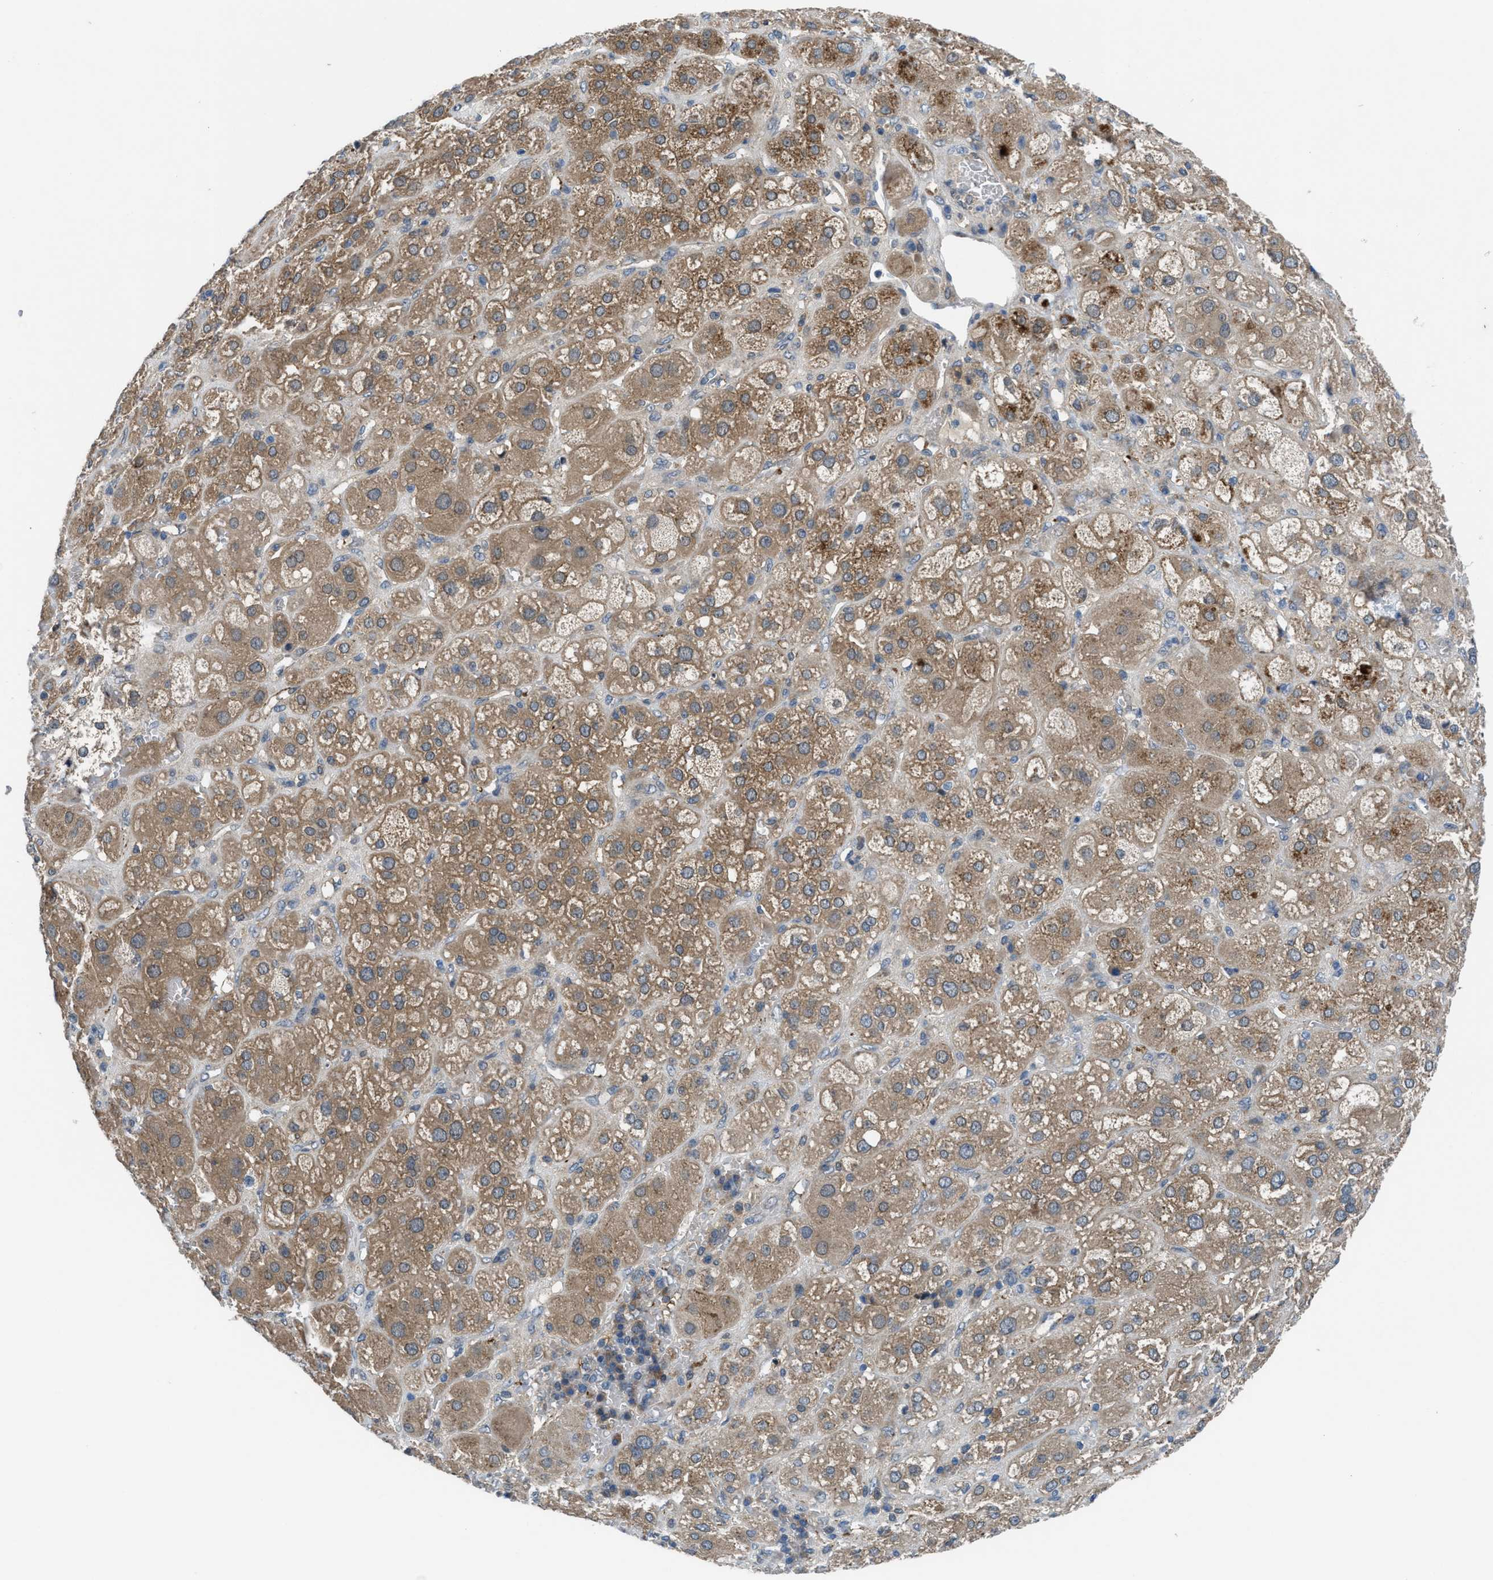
{"staining": {"intensity": "moderate", "quantity": ">75%", "location": "cytoplasmic/membranous"}, "tissue": "adrenal gland", "cell_type": "Glandular cells", "image_type": "normal", "snomed": [{"axis": "morphology", "description": "Normal tissue, NOS"}, {"axis": "topography", "description": "Adrenal gland"}], "caption": "This is an image of IHC staining of unremarkable adrenal gland, which shows moderate expression in the cytoplasmic/membranous of glandular cells.", "gene": "BAZ2B", "patient": {"sex": "female", "age": 47}}